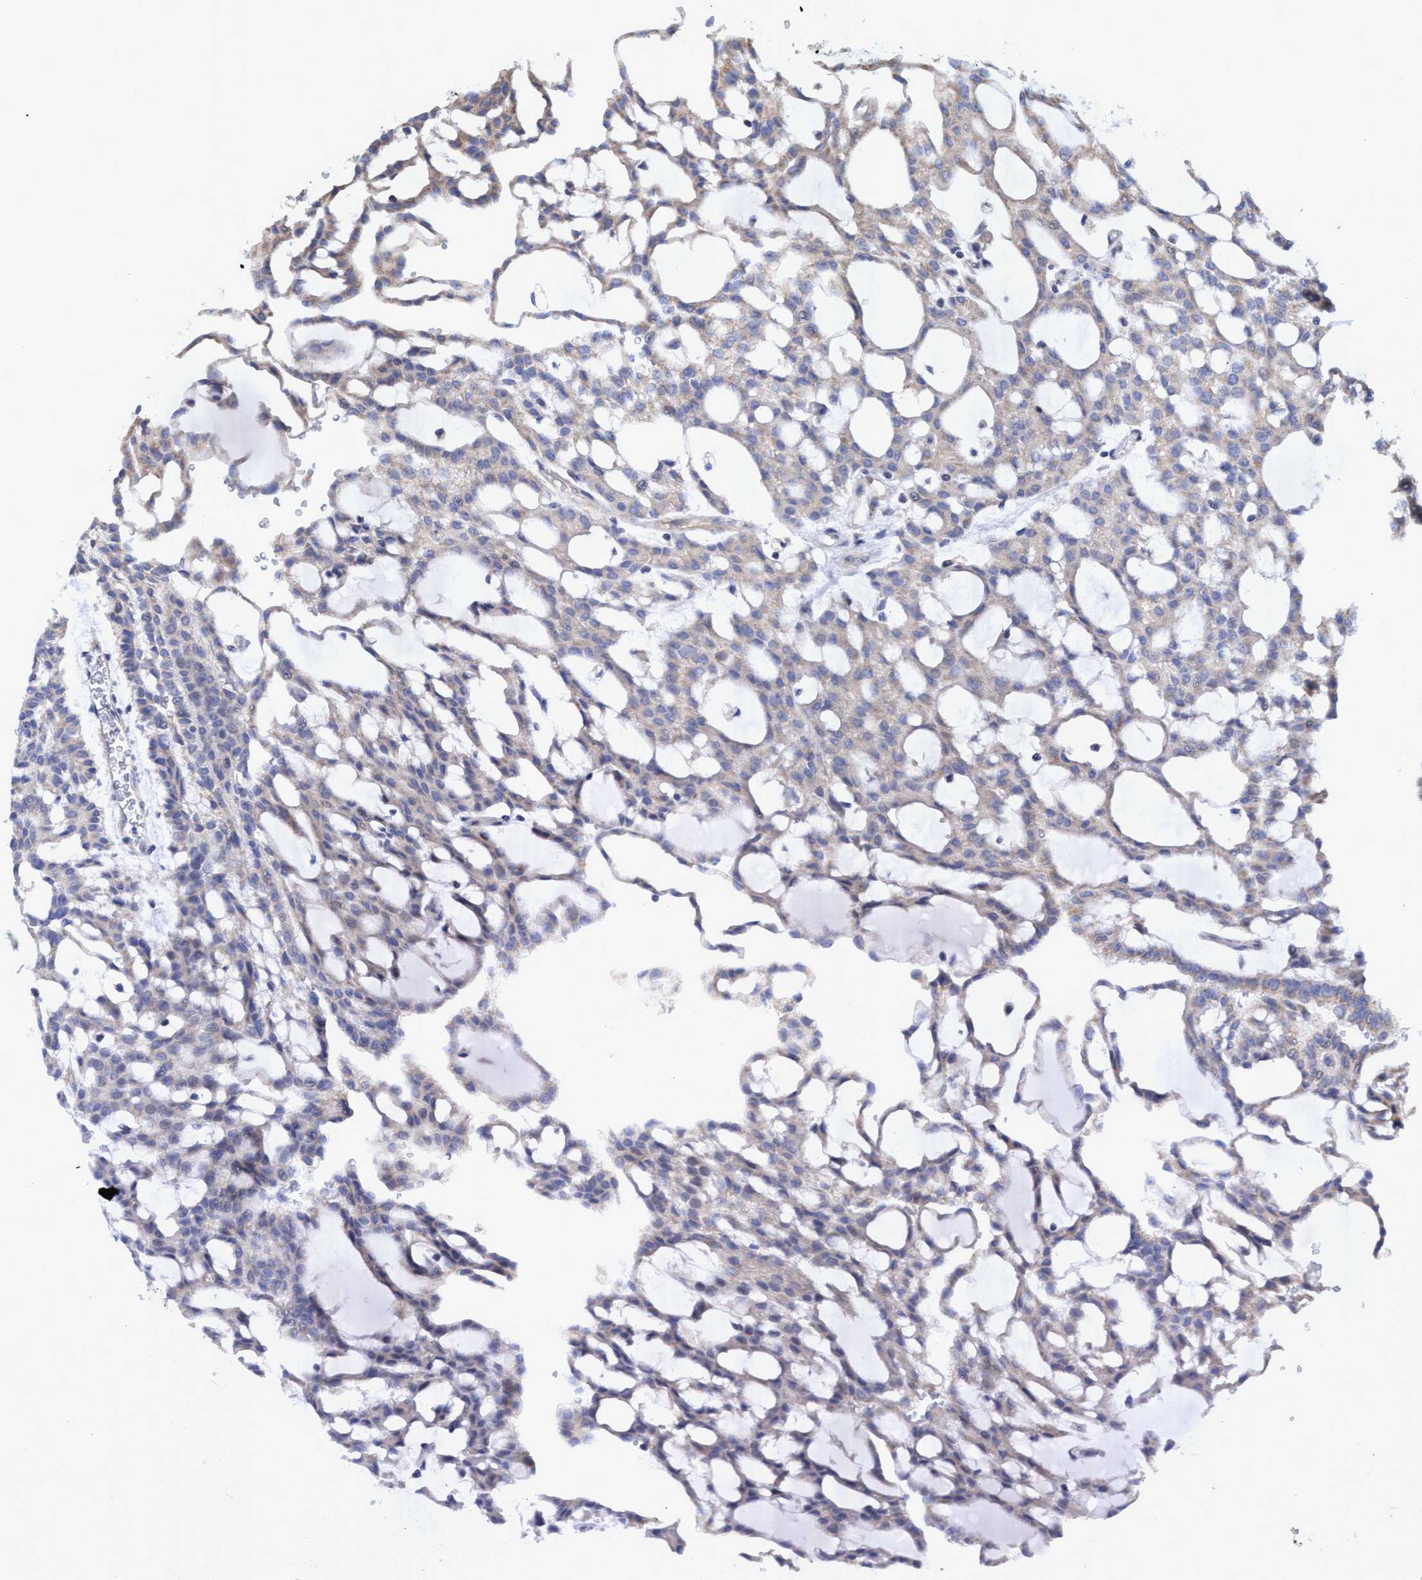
{"staining": {"intensity": "weak", "quantity": "25%-75%", "location": "cytoplasmic/membranous"}, "tissue": "renal cancer", "cell_type": "Tumor cells", "image_type": "cancer", "snomed": [{"axis": "morphology", "description": "Adenocarcinoma, NOS"}, {"axis": "topography", "description": "Kidney"}], "caption": "Immunohistochemical staining of human adenocarcinoma (renal) exhibits weak cytoplasmic/membranous protein positivity in about 25%-75% of tumor cells. (Brightfield microscopy of DAB IHC at high magnification).", "gene": "NAT16", "patient": {"sex": "male", "age": 63}}